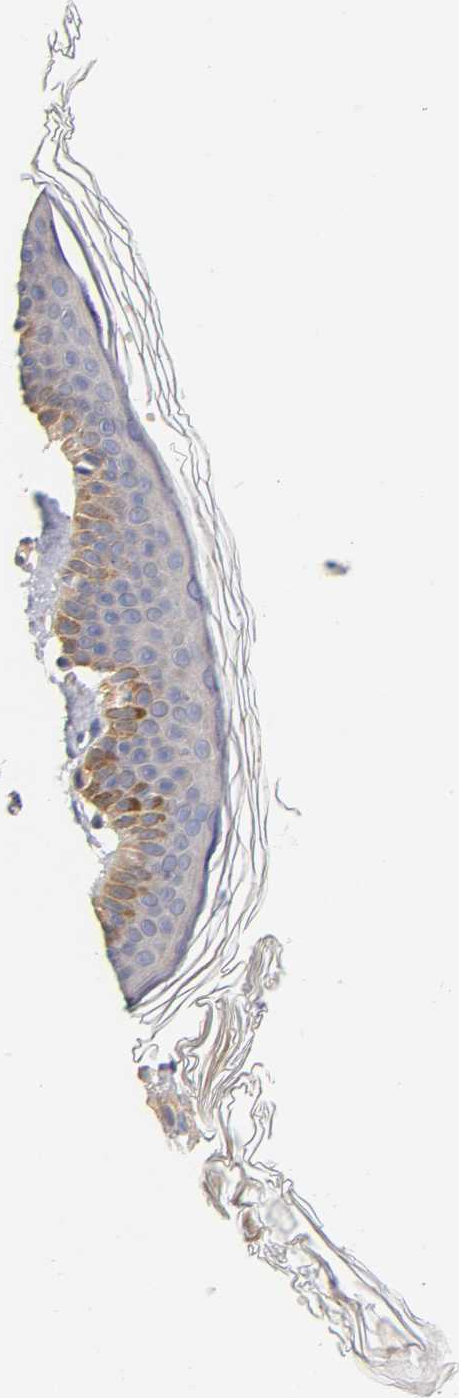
{"staining": {"intensity": "negative", "quantity": "none", "location": "none"}, "tissue": "skin", "cell_type": "Fibroblasts", "image_type": "normal", "snomed": [{"axis": "morphology", "description": "Normal tissue, NOS"}, {"axis": "topography", "description": "Skin"}], "caption": "This is an IHC photomicrograph of benign human skin. There is no staining in fibroblasts.", "gene": "LAMB1", "patient": {"sex": "female", "age": 56}}